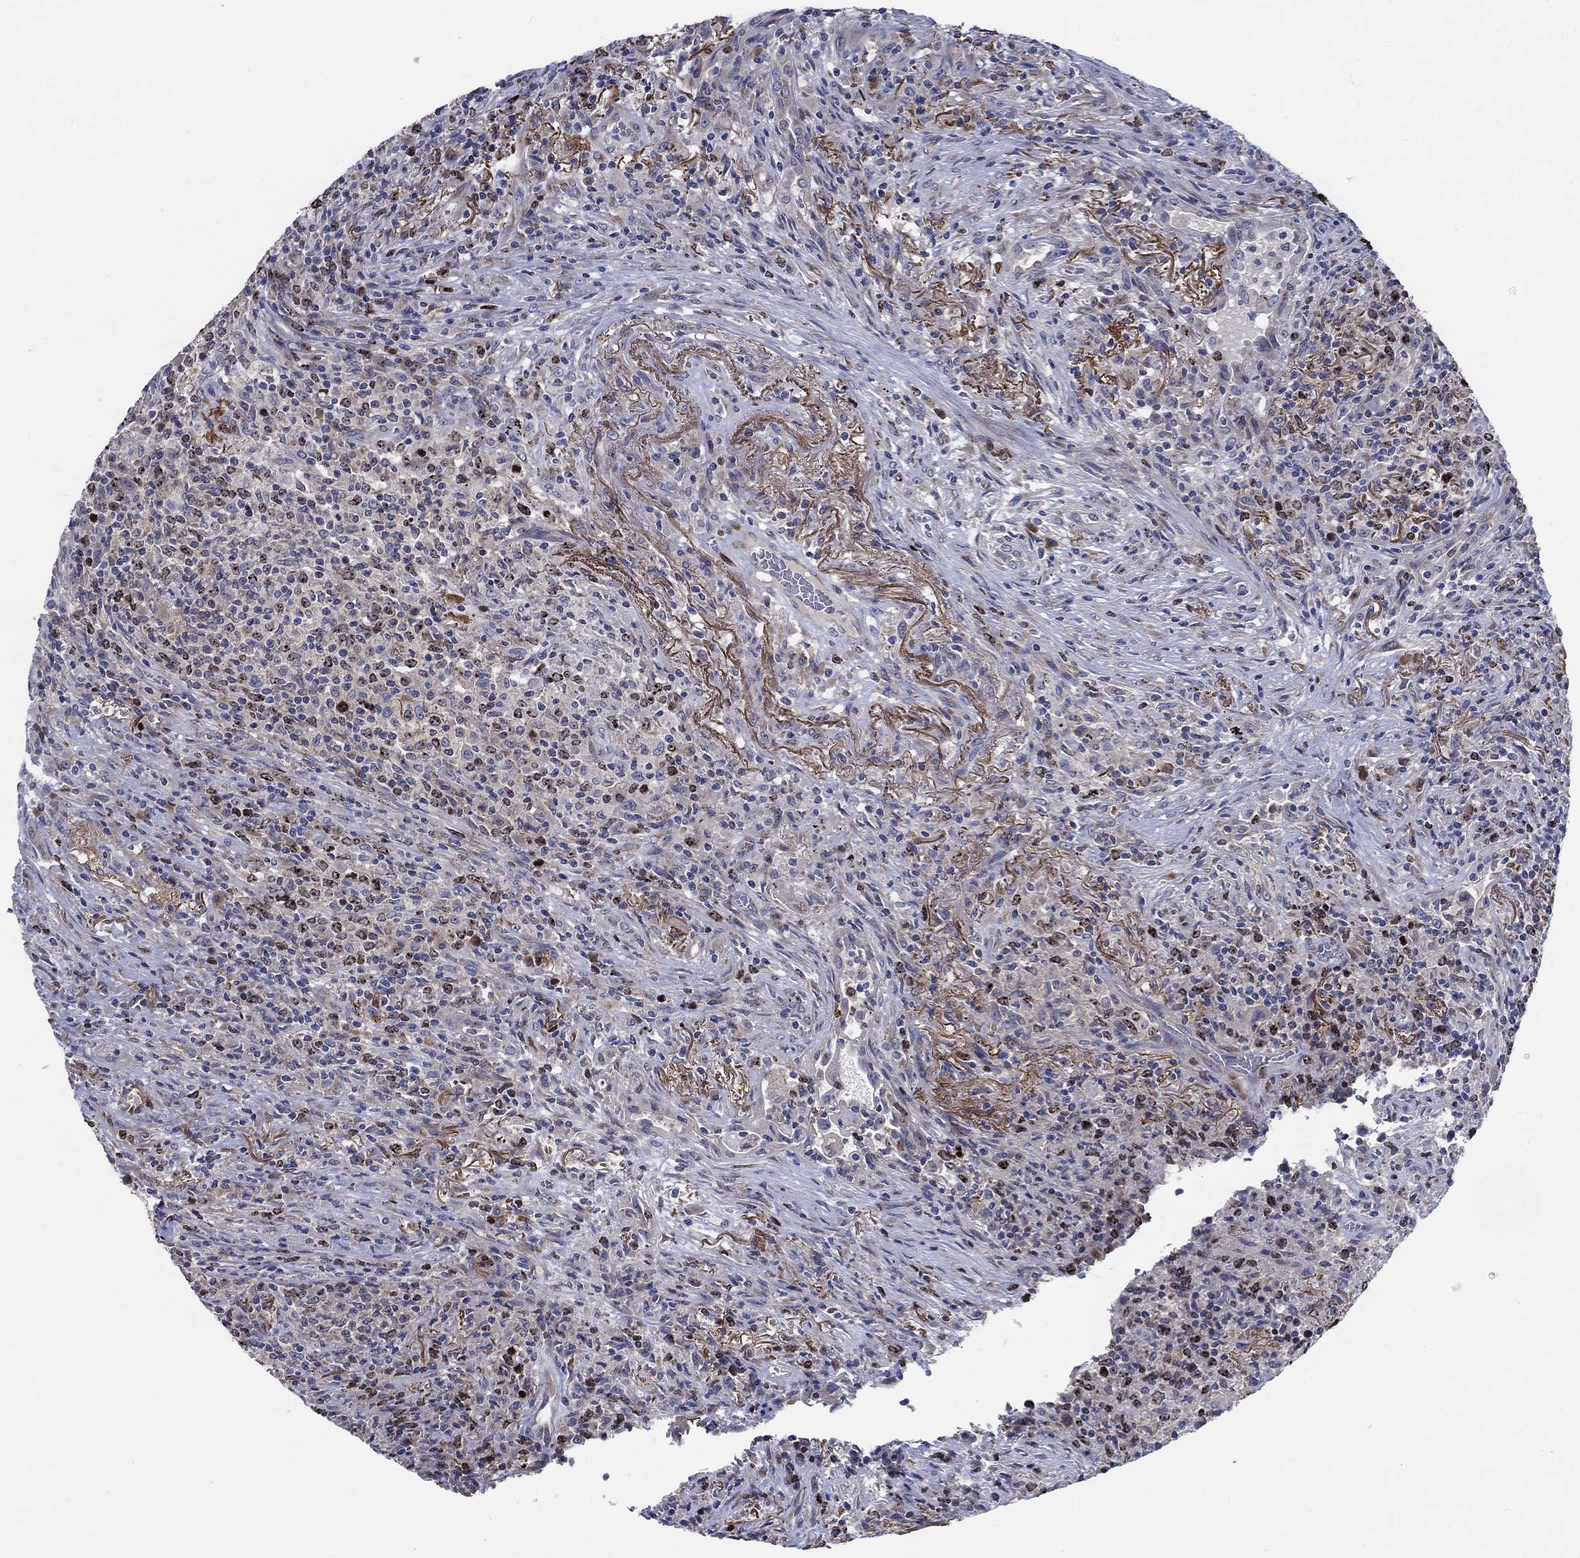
{"staining": {"intensity": "negative", "quantity": "none", "location": "none"}, "tissue": "lymphoma", "cell_type": "Tumor cells", "image_type": "cancer", "snomed": [{"axis": "morphology", "description": "Malignant lymphoma, non-Hodgkin's type, High grade"}, {"axis": "topography", "description": "Lung"}], "caption": "A histopathology image of human malignant lymphoma, non-Hodgkin's type (high-grade) is negative for staining in tumor cells. (DAB IHC visualized using brightfield microscopy, high magnification).", "gene": "MMP24", "patient": {"sex": "male", "age": 79}}